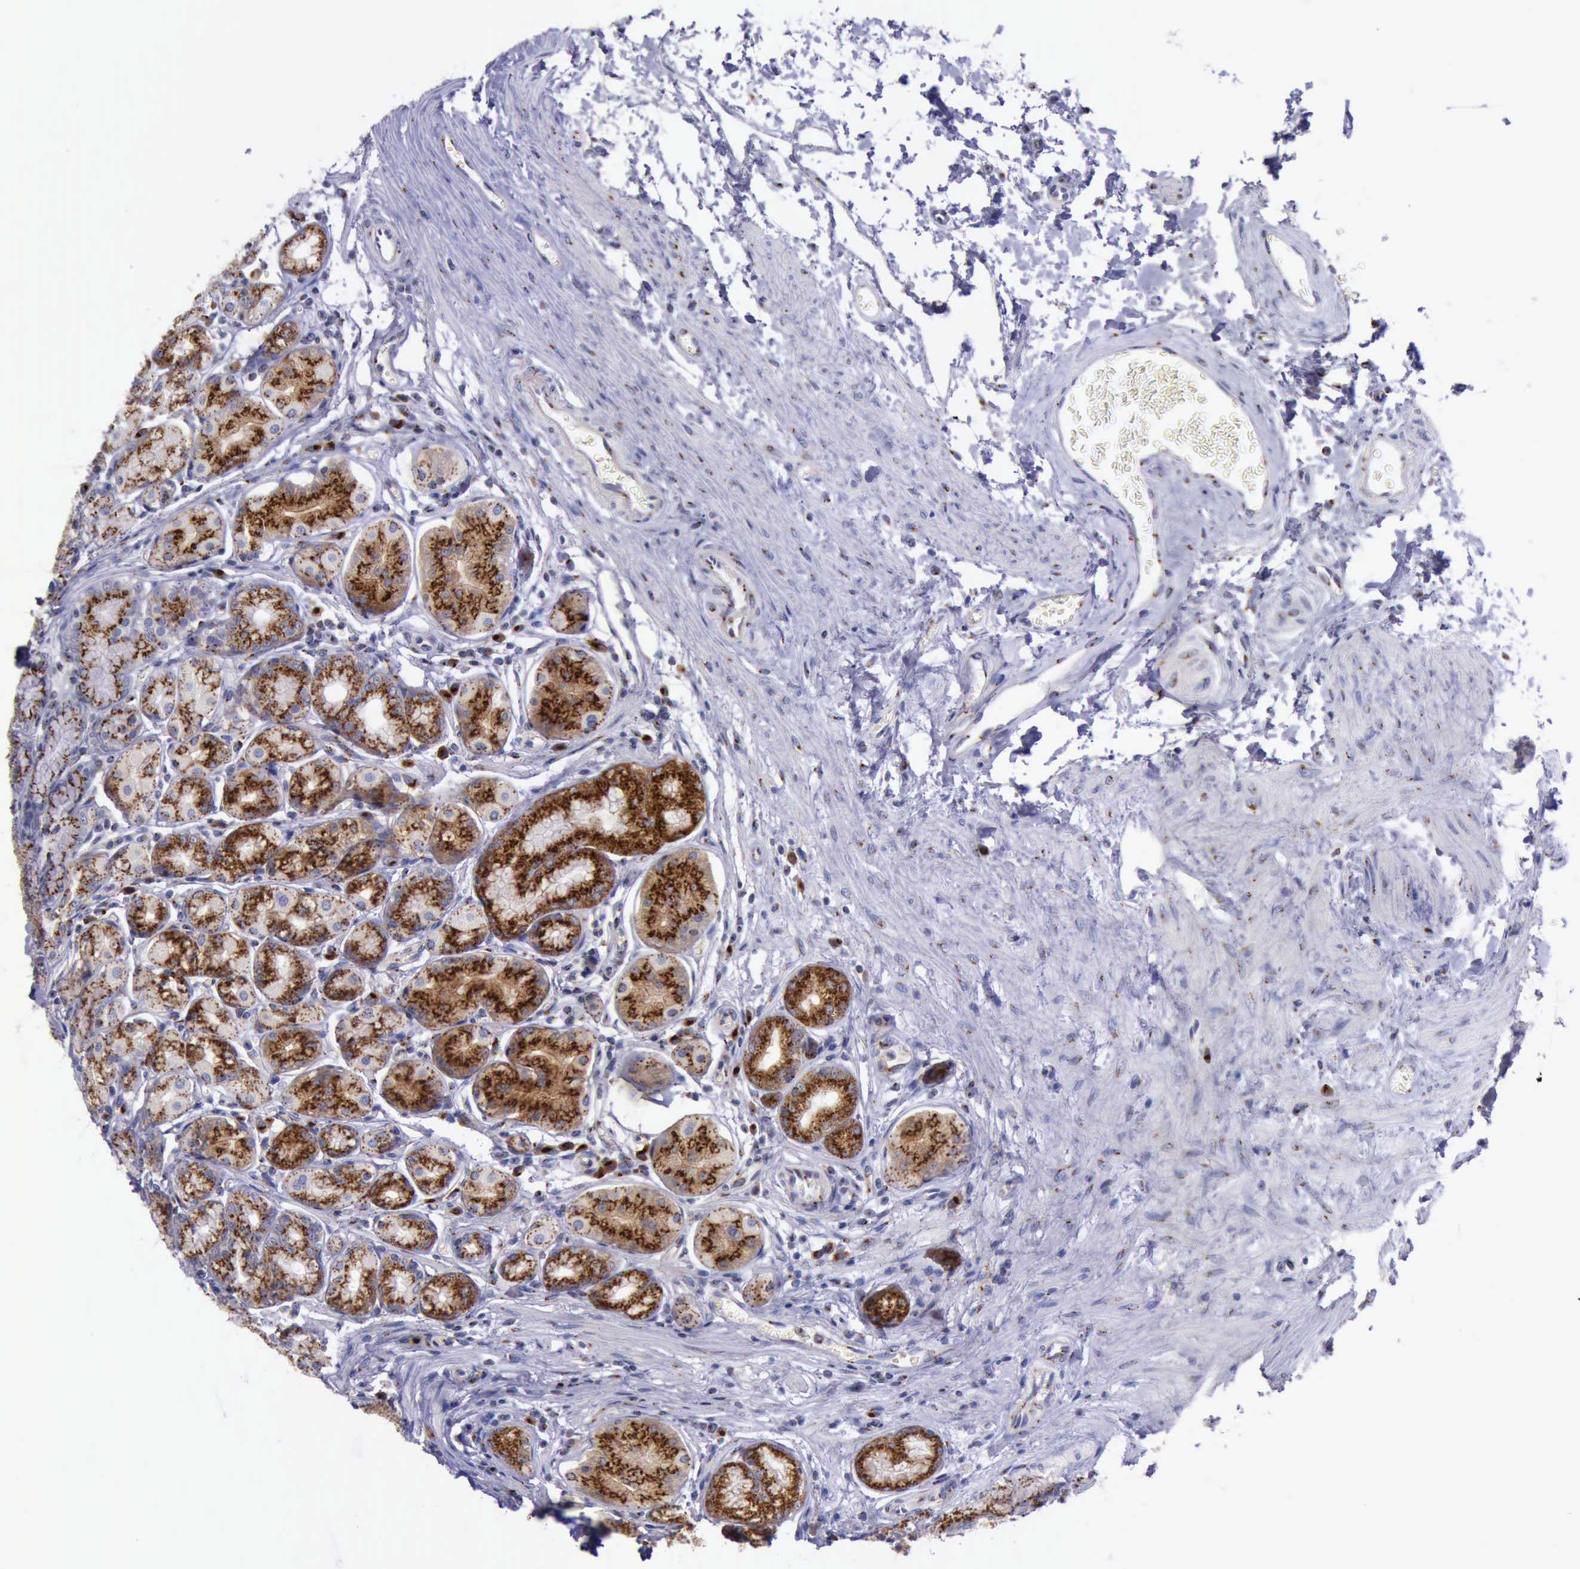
{"staining": {"intensity": "strong", "quantity": ">75%", "location": "cytoplasmic/membranous"}, "tissue": "stomach", "cell_type": "Glandular cells", "image_type": "normal", "snomed": [{"axis": "morphology", "description": "Normal tissue, NOS"}, {"axis": "topography", "description": "Stomach"}, {"axis": "topography", "description": "Stomach, lower"}], "caption": "Approximately >75% of glandular cells in unremarkable stomach show strong cytoplasmic/membranous protein positivity as visualized by brown immunohistochemical staining.", "gene": "GOLGA5", "patient": {"sex": "male", "age": 76}}